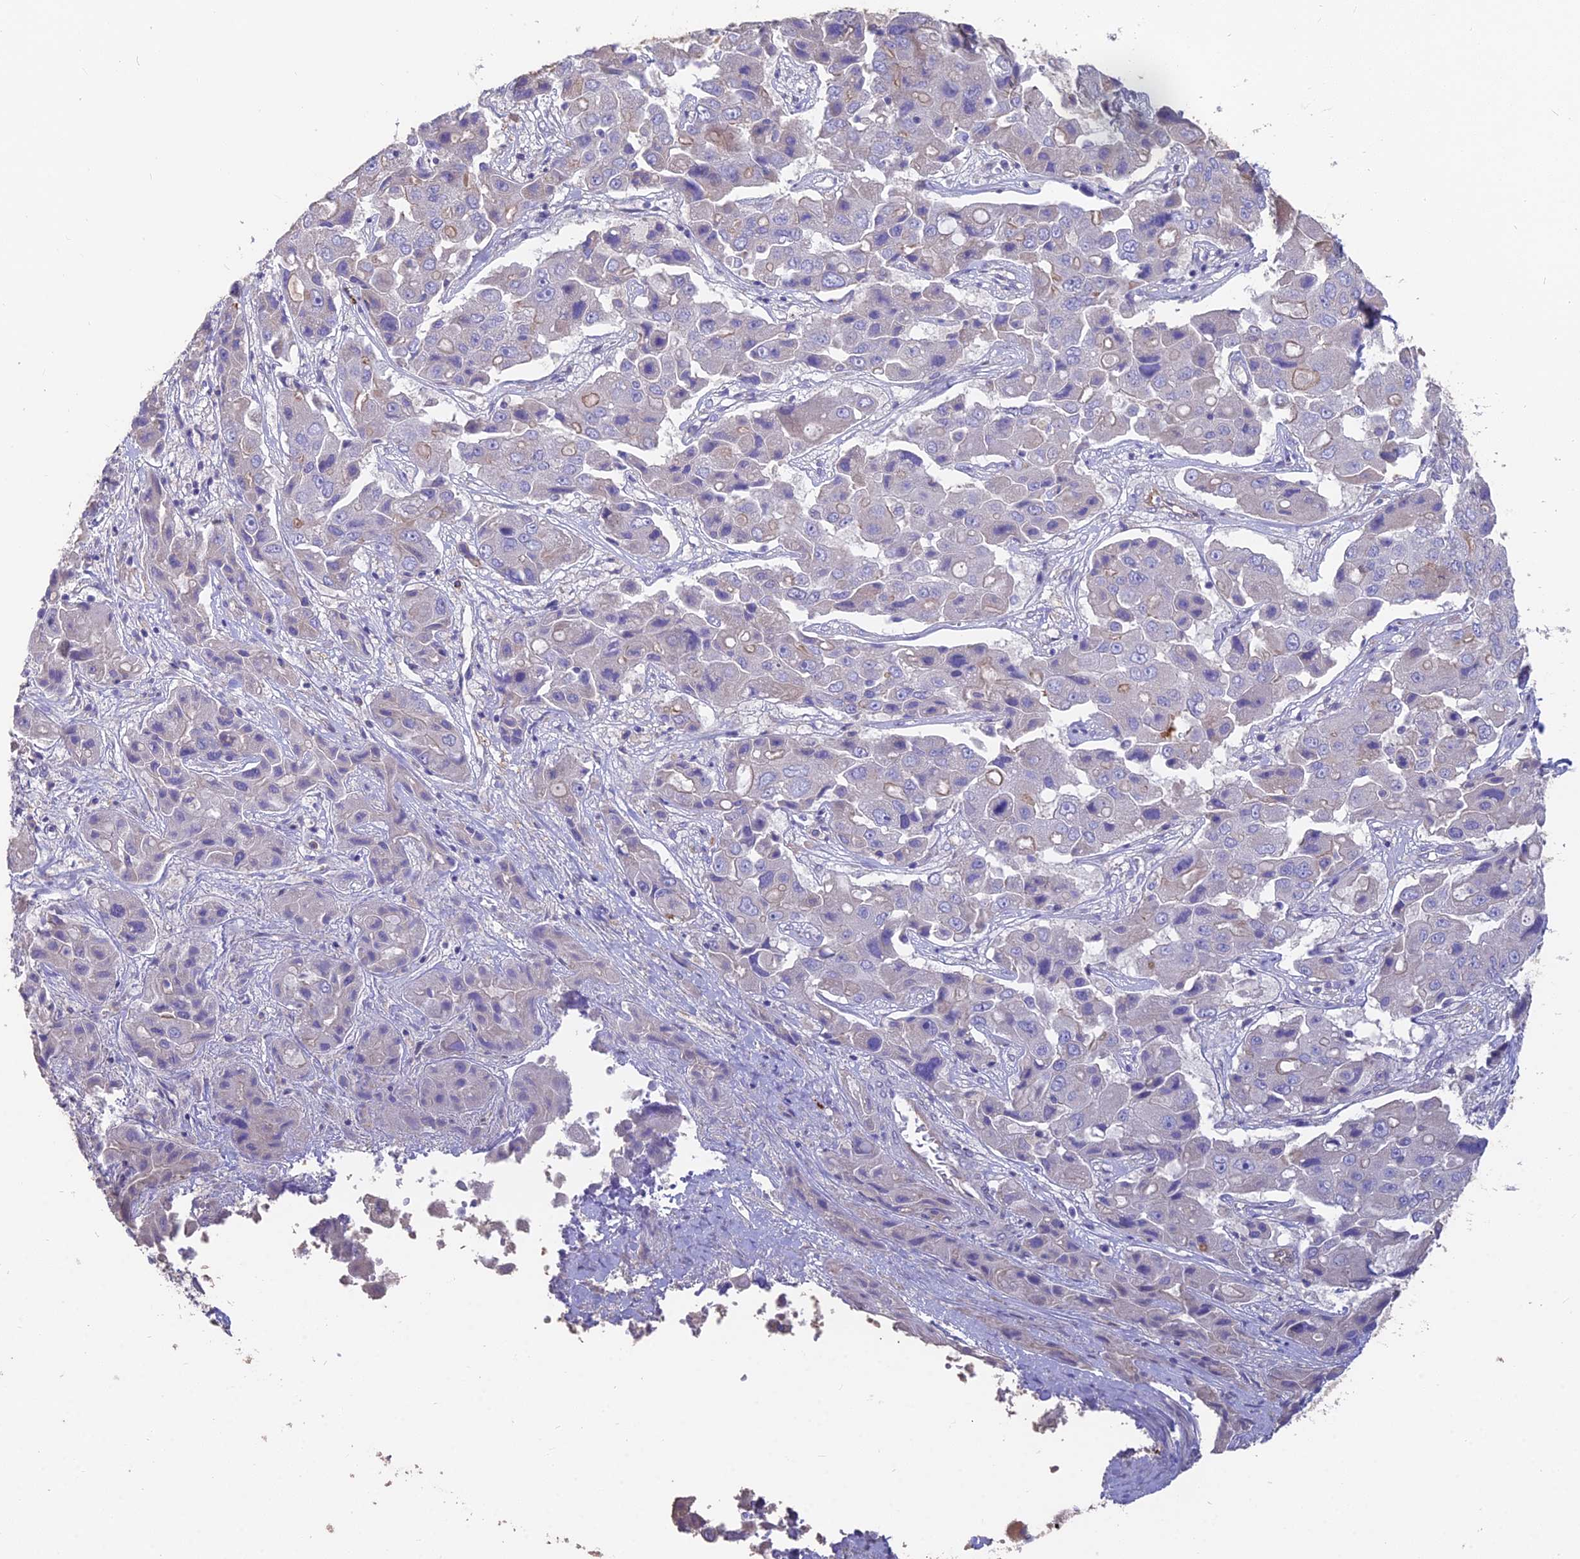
{"staining": {"intensity": "weak", "quantity": "<25%", "location": "cytoplasmic/membranous"}, "tissue": "liver cancer", "cell_type": "Tumor cells", "image_type": "cancer", "snomed": [{"axis": "morphology", "description": "Cholangiocarcinoma"}, {"axis": "topography", "description": "Liver"}], "caption": "Cholangiocarcinoma (liver) stained for a protein using immunohistochemistry (IHC) exhibits no staining tumor cells.", "gene": "FAM168B", "patient": {"sex": "male", "age": 67}}